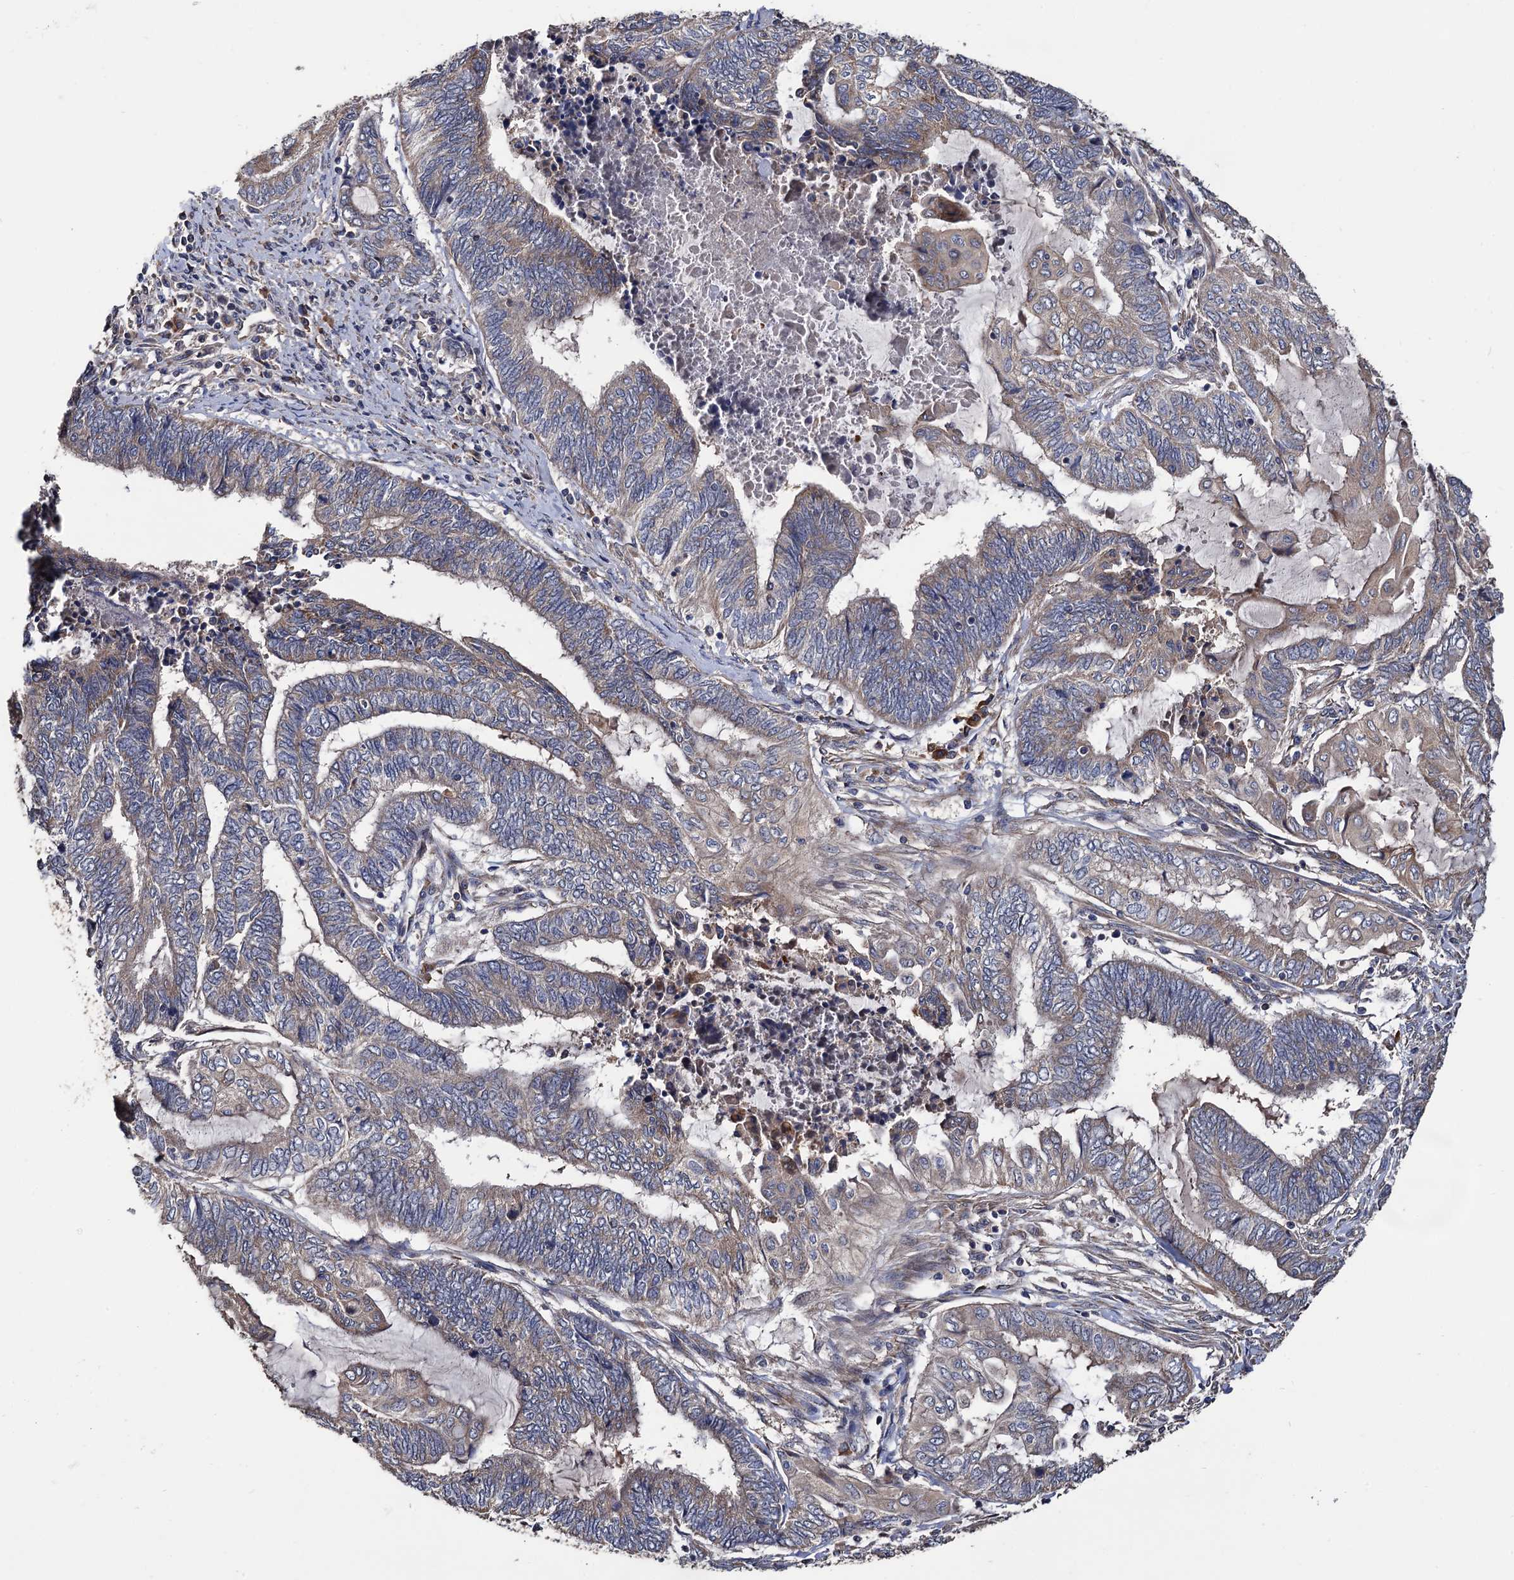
{"staining": {"intensity": "weak", "quantity": "25%-75%", "location": "cytoplasmic/membranous"}, "tissue": "endometrial cancer", "cell_type": "Tumor cells", "image_type": "cancer", "snomed": [{"axis": "morphology", "description": "Adenocarcinoma, NOS"}, {"axis": "topography", "description": "Uterus"}, {"axis": "topography", "description": "Endometrium"}], "caption": "Endometrial cancer stained with a brown dye displays weak cytoplasmic/membranous positive expression in approximately 25%-75% of tumor cells.", "gene": "RASSF1", "patient": {"sex": "female", "age": 70}}